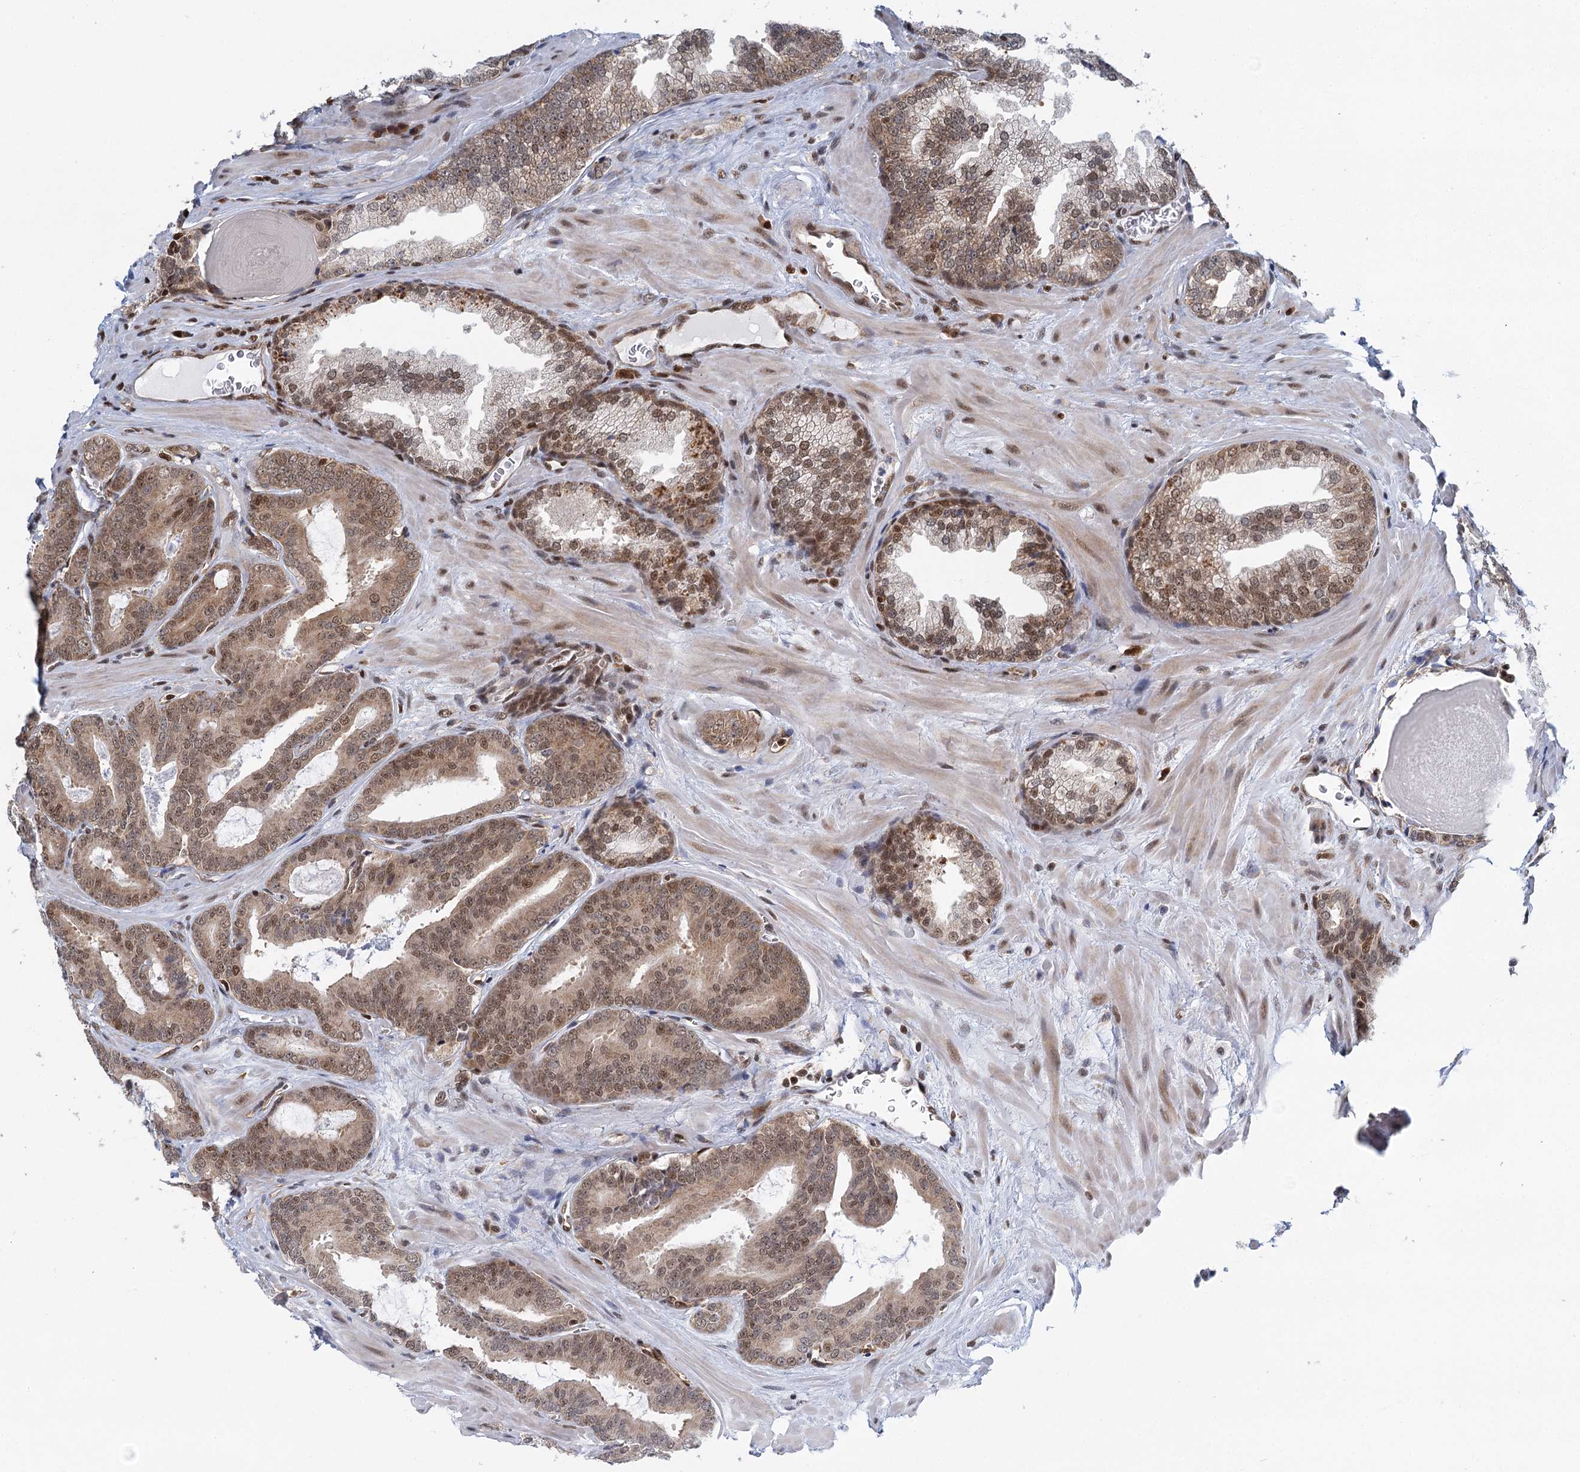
{"staining": {"intensity": "moderate", "quantity": ">75%", "location": "nuclear"}, "tissue": "prostate cancer", "cell_type": "Tumor cells", "image_type": "cancer", "snomed": [{"axis": "morphology", "description": "Adenocarcinoma, High grade"}, {"axis": "topography", "description": "Prostate"}], "caption": "A brown stain shows moderate nuclear staining of a protein in high-grade adenocarcinoma (prostate) tumor cells. The staining was performed using DAB (3,3'-diaminobenzidine) to visualize the protein expression in brown, while the nuclei were stained in blue with hematoxylin (Magnification: 20x).", "gene": "GPATCH11", "patient": {"sex": "male", "age": 66}}